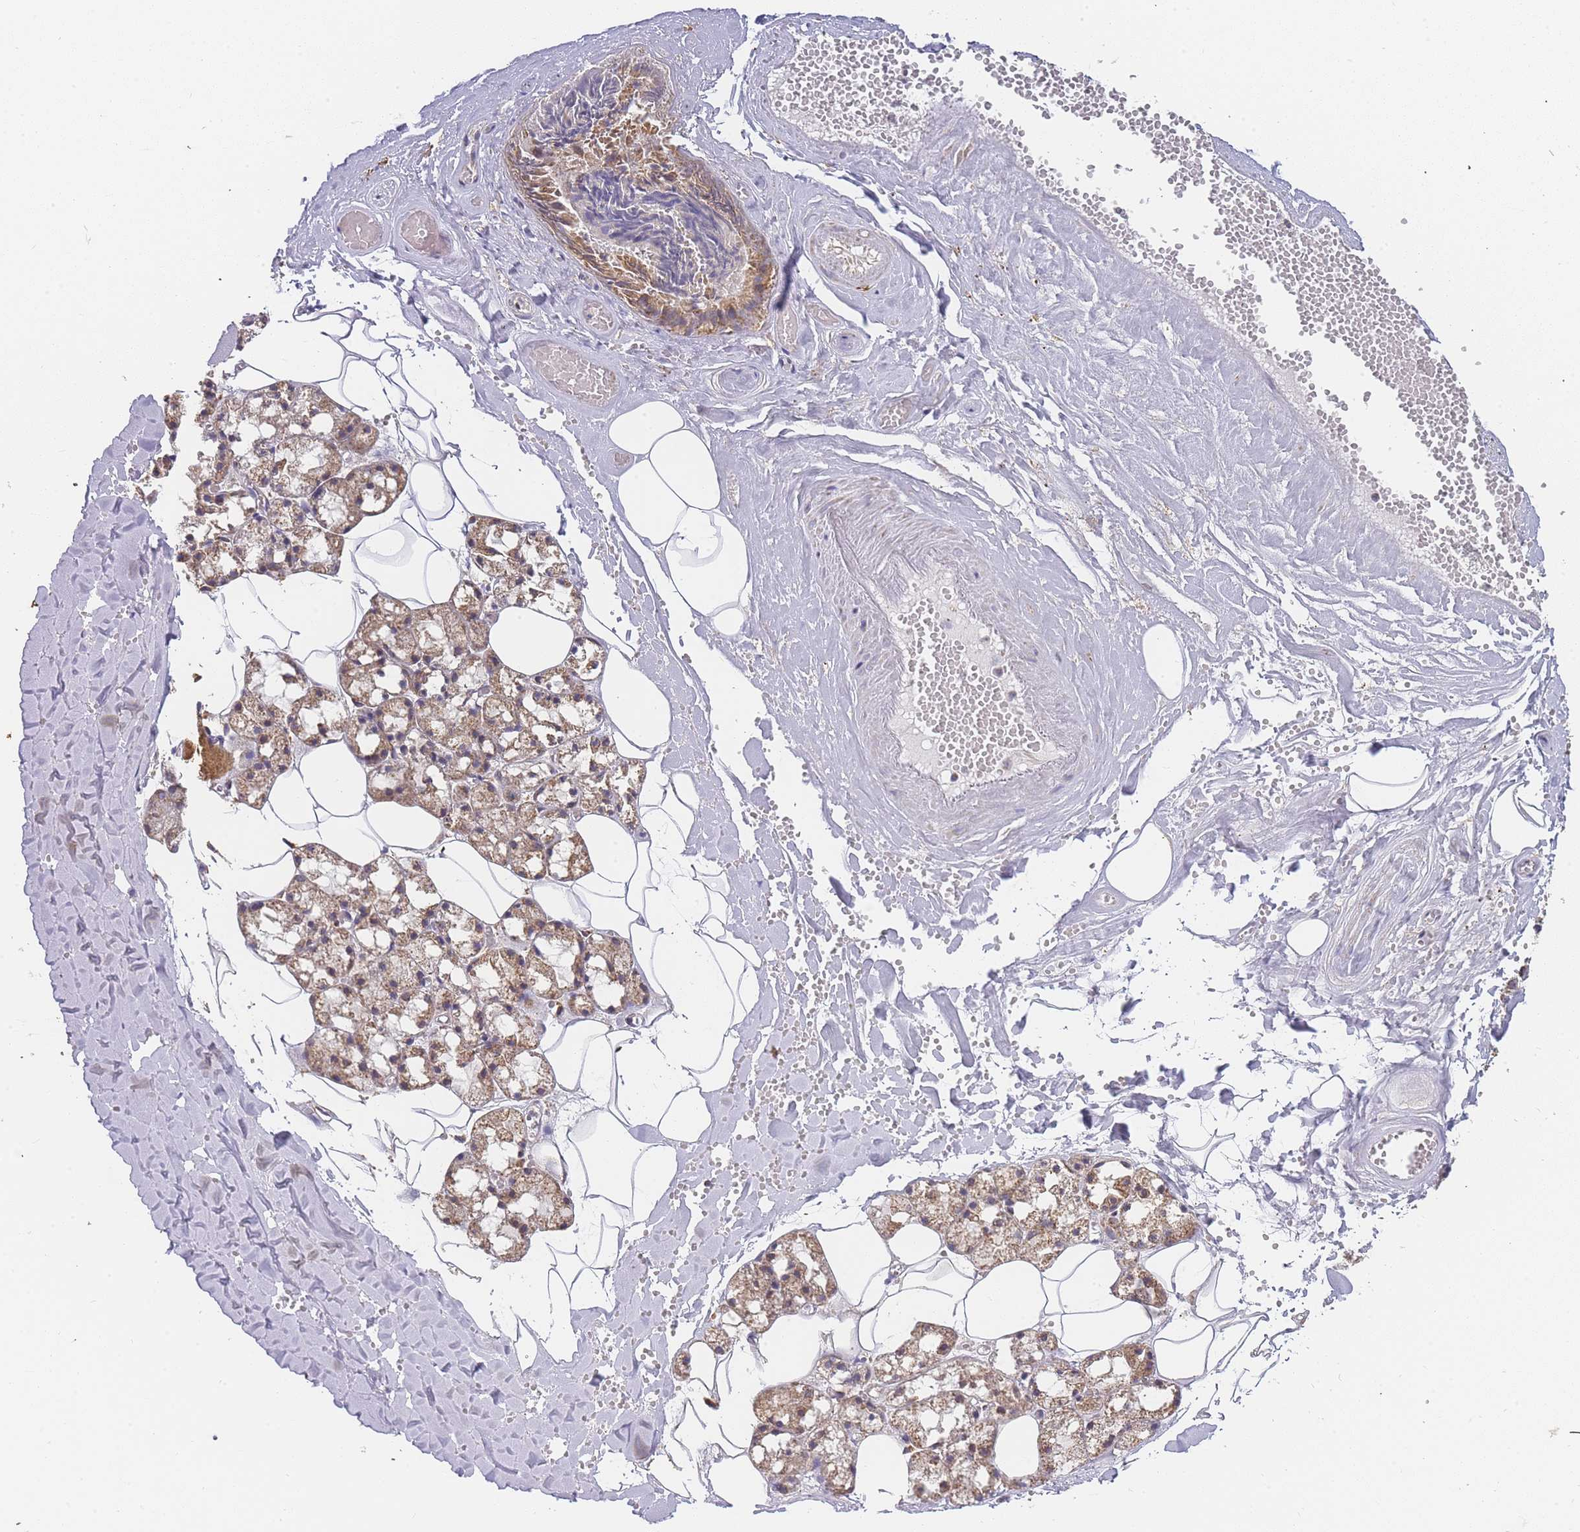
{"staining": {"intensity": "moderate", "quantity": ">75%", "location": "cytoplasmic/membranous"}, "tissue": "salivary gland", "cell_type": "Glandular cells", "image_type": "normal", "snomed": [{"axis": "morphology", "description": "Normal tissue, NOS"}, {"axis": "topography", "description": "Salivary gland"}], "caption": "An IHC photomicrograph of benign tissue is shown. Protein staining in brown shows moderate cytoplasmic/membranous positivity in salivary gland within glandular cells. (brown staining indicates protein expression, while blue staining denotes nuclei).", "gene": "ADCY9", "patient": {"sex": "male", "age": 62}}